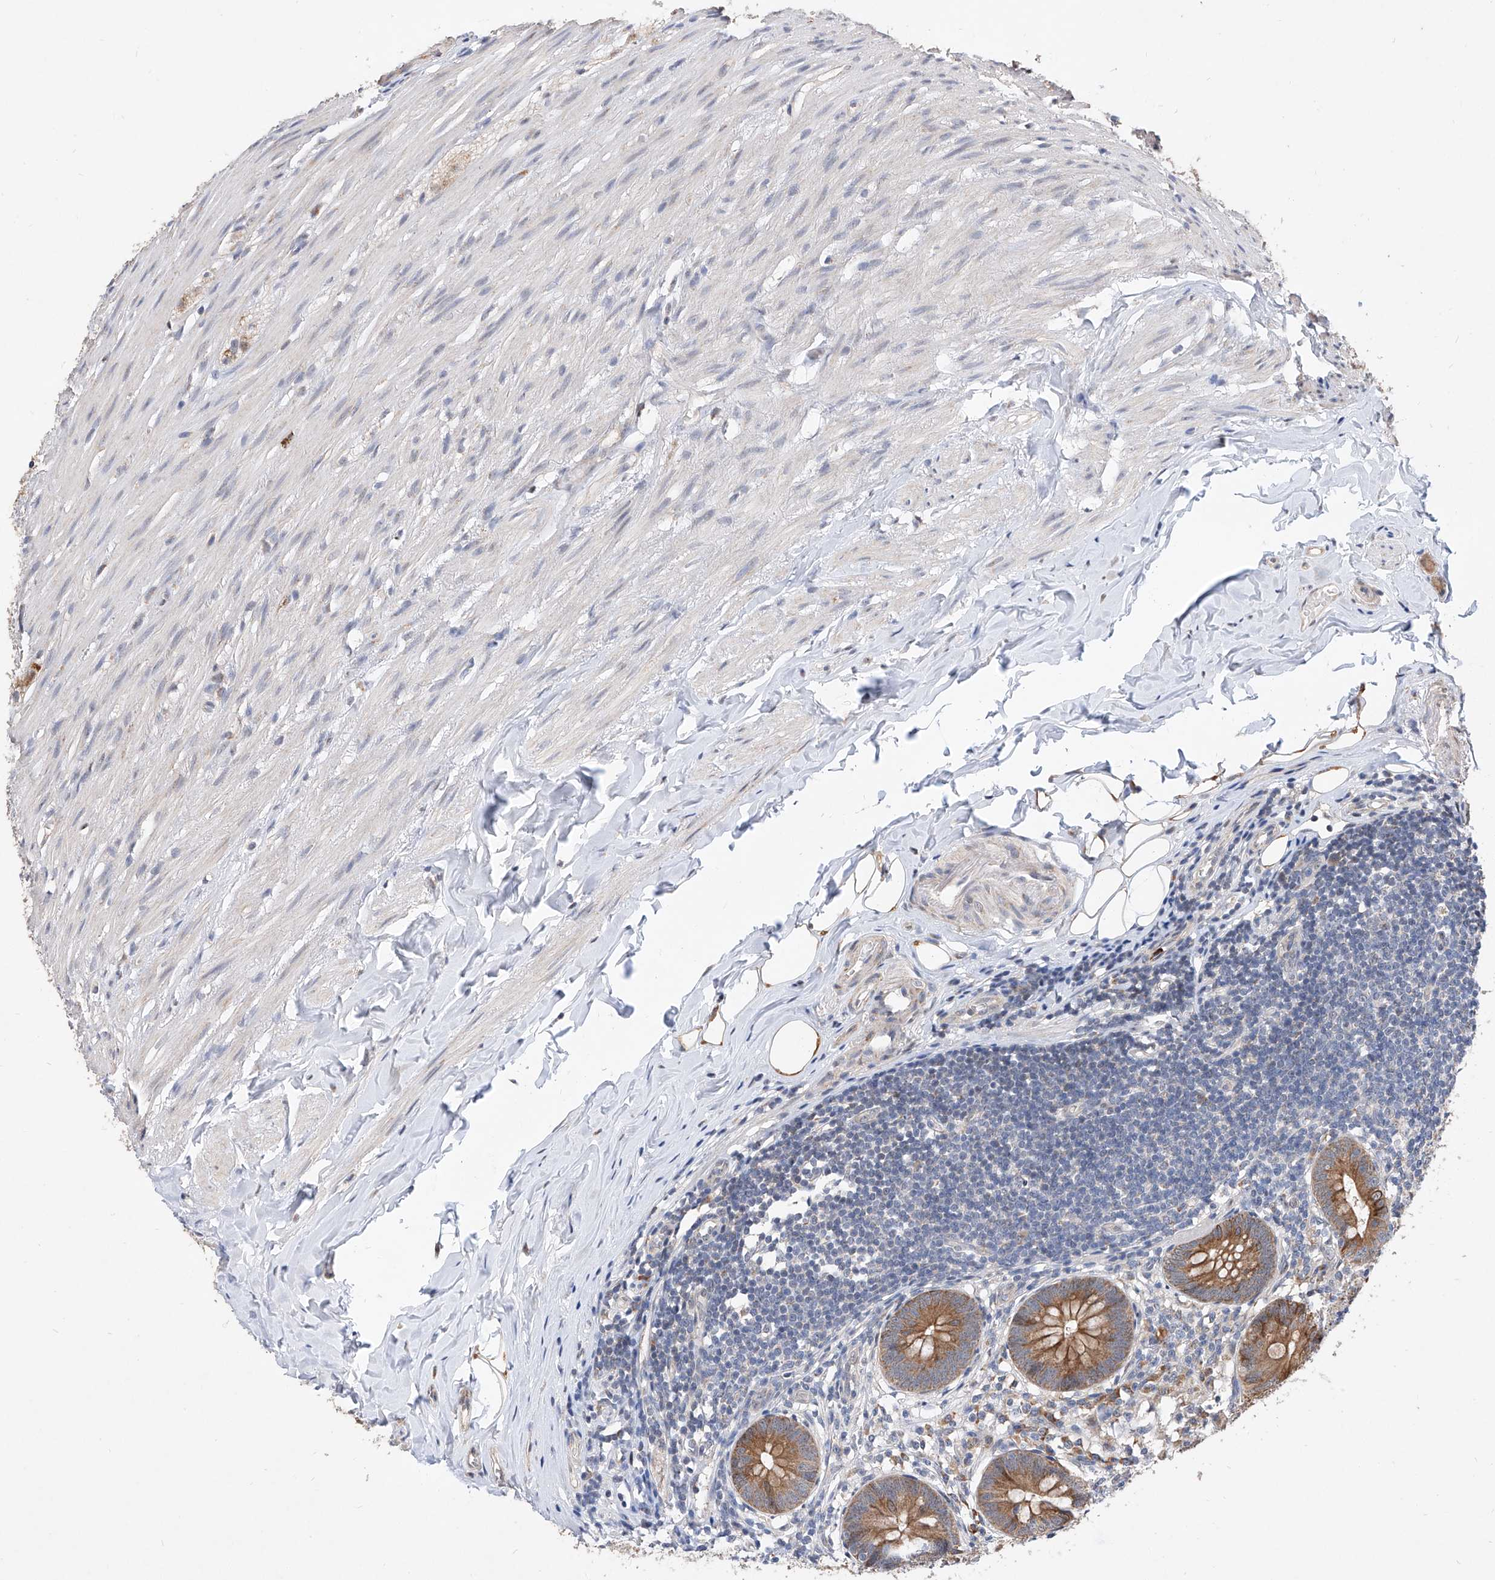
{"staining": {"intensity": "moderate", "quantity": ">75%", "location": "cytoplasmic/membranous"}, "tissue": "appendix", "cell_type": "Glandular cells", "image_type": "normal", "snomed": [{"axis": "morphology", "description": "Normal tissue, NOS"}, {"axis": "topography", "description": "Appendix"}], "caption": "Appendix stained for a protein displays moderate cytoplasmic/membranous positivity in glandular cells. The staining was performed using DAB (3,3'-diaminobenzidine) to visualize the protein expression in brown, while the nuclei were stained in blue with hematoxylin (Magnification: 20x).", "gene": "MFSD4B", "patient": {"sex": "female", "age": 62}}